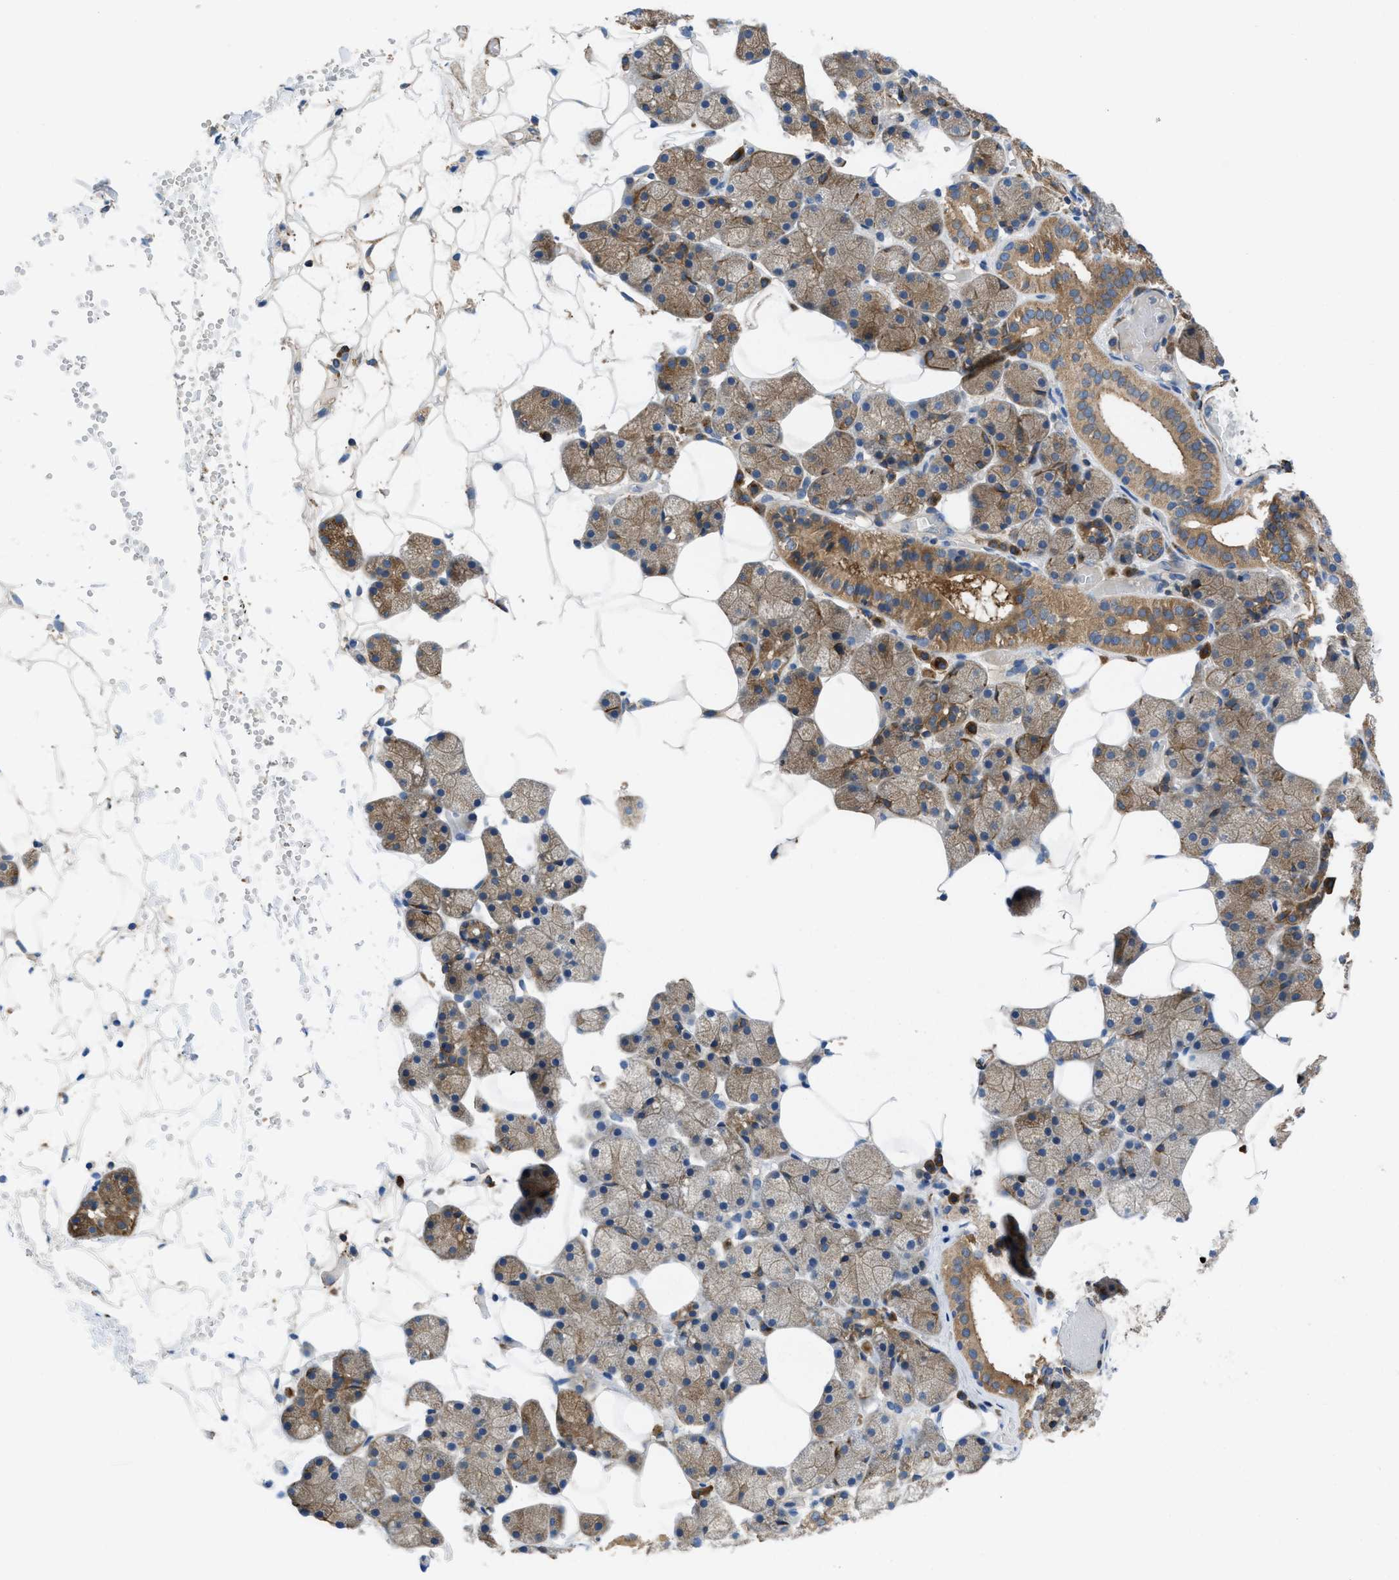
{"staining": {"intensity": "moderate", "quantity": ">75%", "location": "cytoplasmic/membranous"}, "tissue": "salivary gland", "cell_type": "Glandular cells", "image_type": "normal", "snomed": [{"axis": "morphology", "description": "Normal tissue, NOS"}, {"axis": "topography", "description": "Salivary gland"}], "caption": "Protein expression analysis of benign human salivary gland reveals moderate cytoplasmic/membranous staining in about >75% of glandular cells.", "gene": "CHKB", "patient": {"sex": "female", "age": 33}}